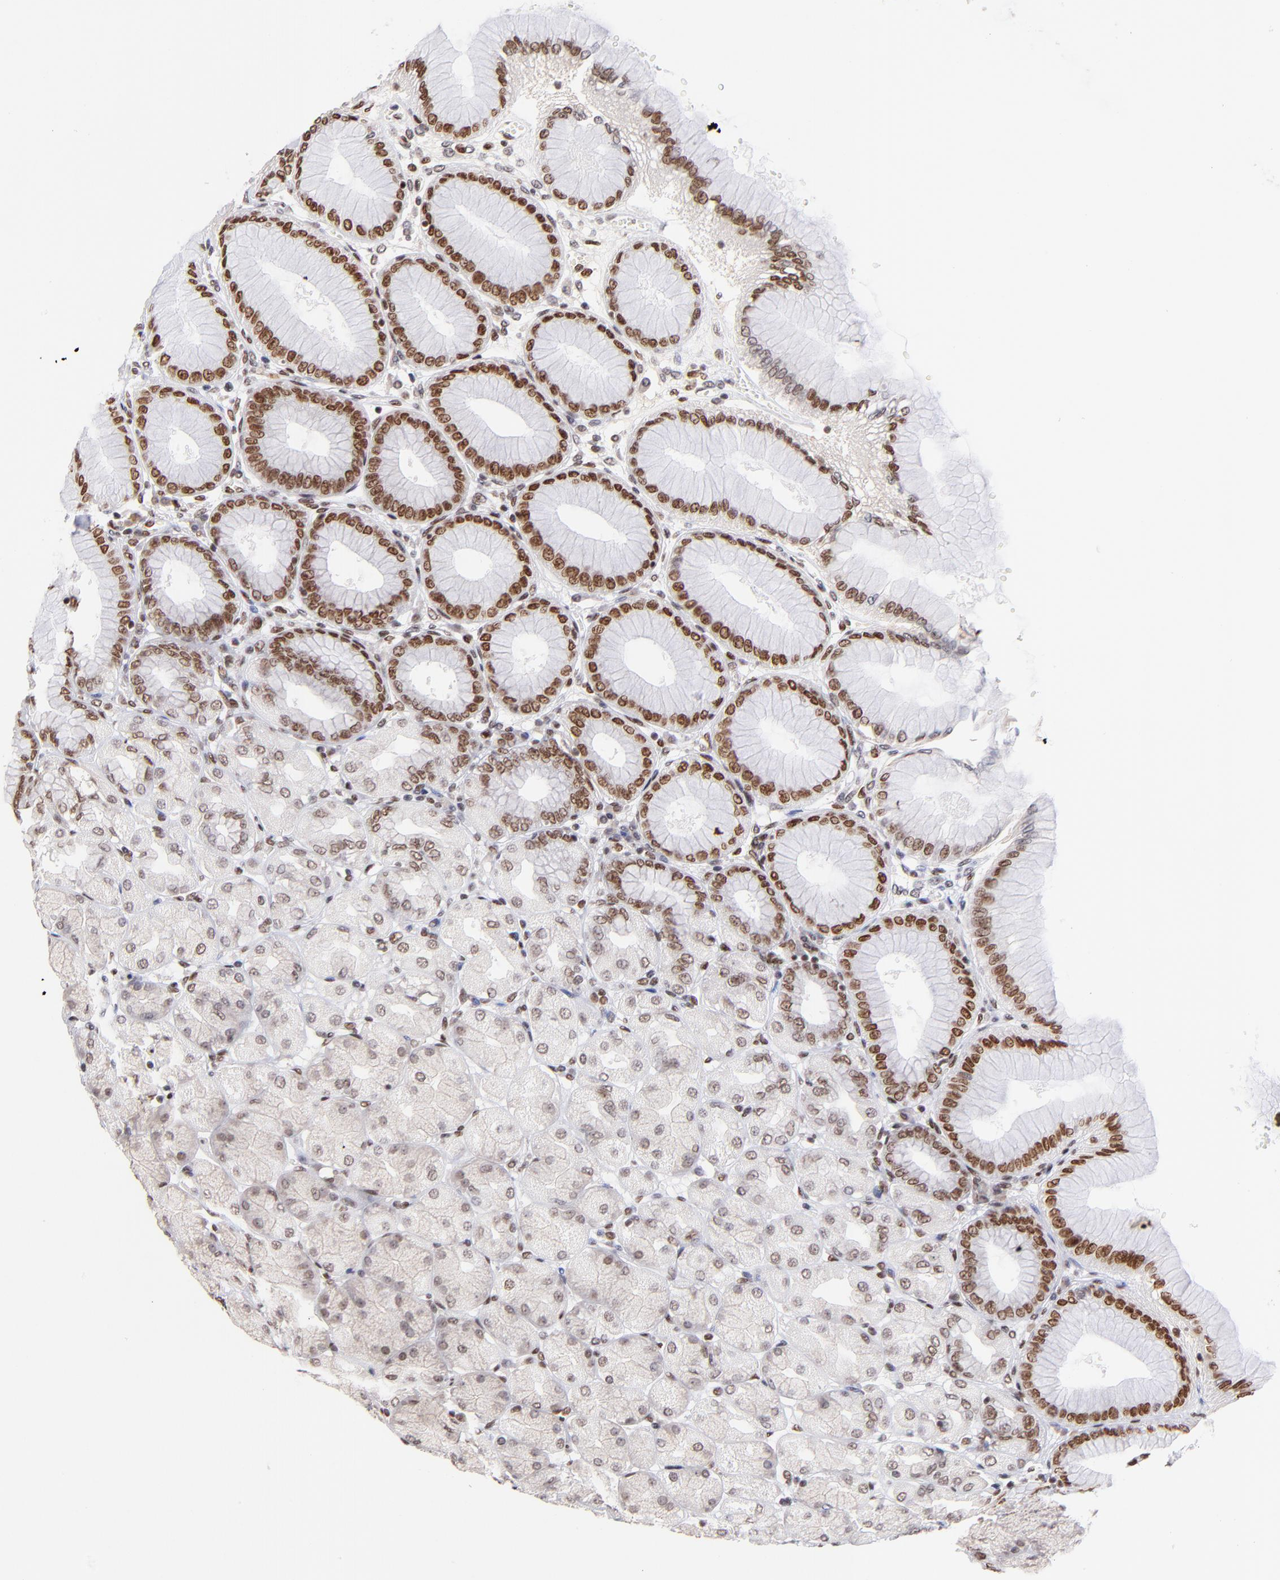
{"staining": {"intensity": "moderate", "quantity": ">75%", "location": "nuclear"}, "tissue": "stomach", "cell_type": "Glandular cells", "image_type": "normal", "snomed": [{"axis": "morphology", "description": "Normal tissue, NOS"}, {"axis": "topography", "description": "Stomach, upper"}], "caption": "Immunohistochemical staining of normal human stomach reveals medium levels of moderate nuclear positivity in about >75% of glandular cells. (DAB = brown stain, brightfield microscopy at high magnification).", "gene": "MIDEAS", "patient": {"sex": "female", "age": 56}}